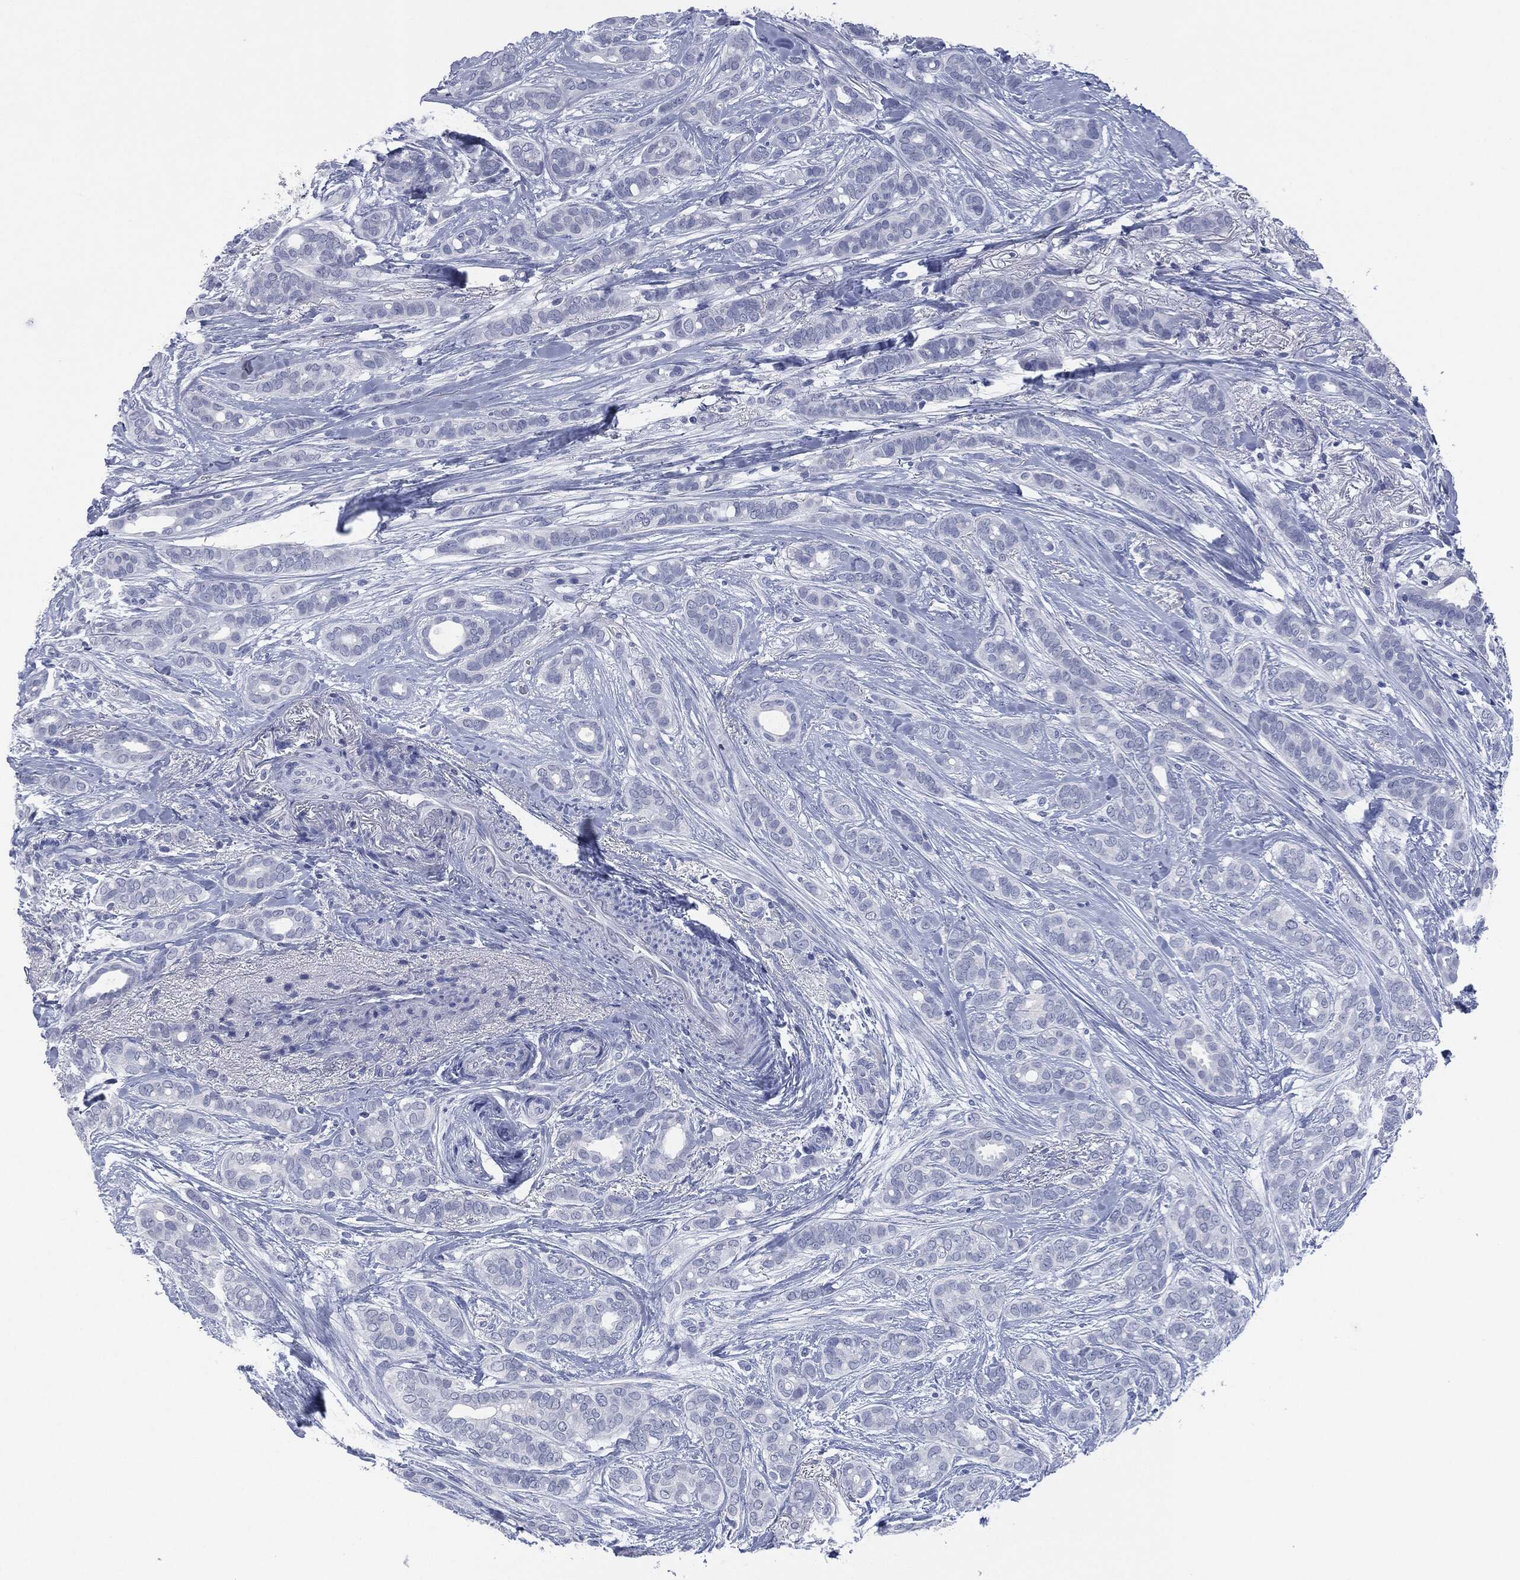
{"staining": {"intensity": "negative", "quantity": "none", "location": "none"}, "tissue": "breast cancer", "cell_type": "Tumor cells", "image_type": "cancer", "snomed": [{"axis": "morphology", "description": "Duct carcinoma"}, {"axis": "topography", "description": "Breast"}], "caption": "Human breast intraductal carcinoma stained for a protein using immunohistochemistry (IHC) demonstrates no staining in tumor cells.", "gene": "MUC16", "patient": {"sex": "female", "age": 51}}